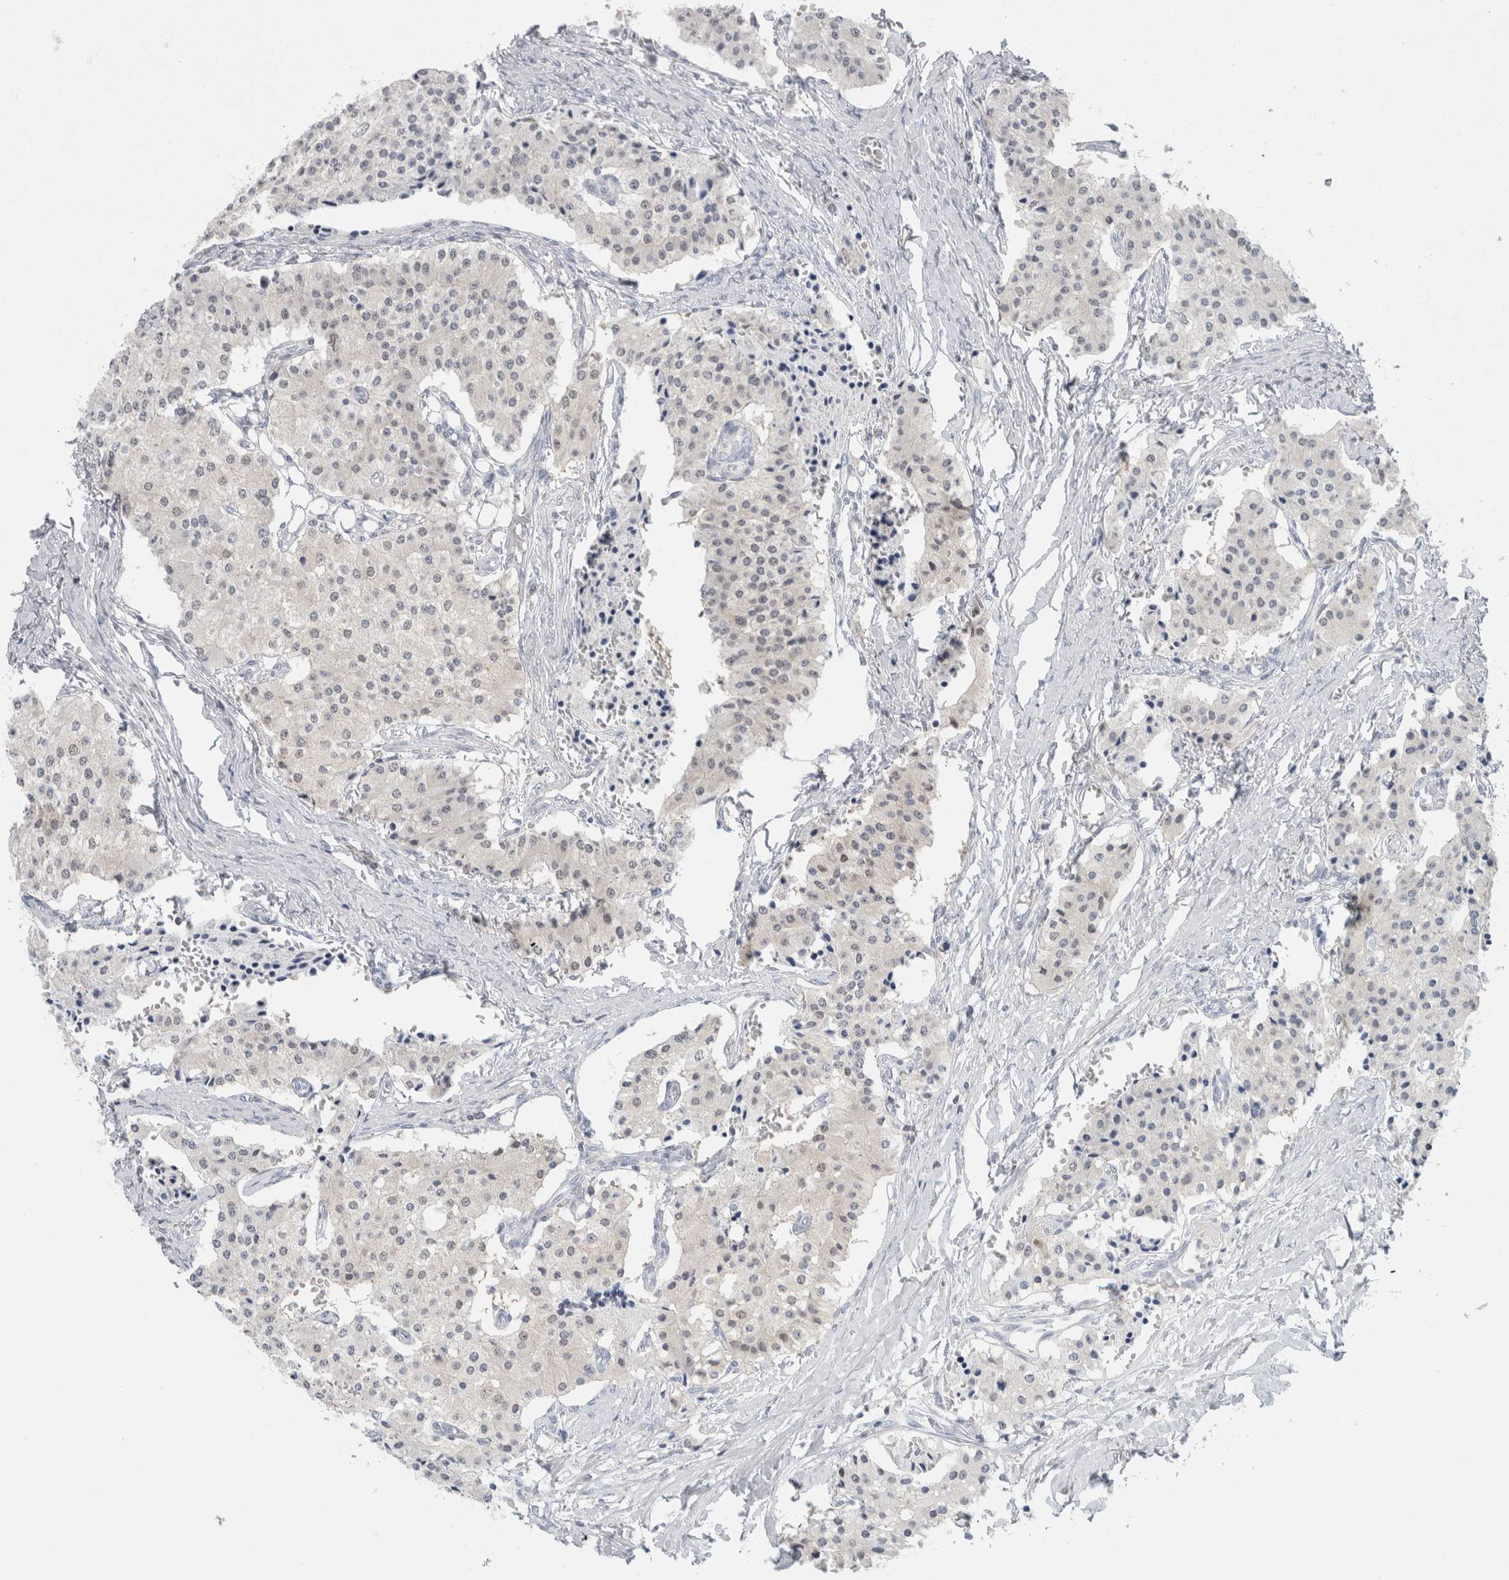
{"staining": {"intensity": "negative", "quantity": "none", "location": "none"}, "tissue": "carcinoid", "cell_type": "Tumor cells", "image_type": "cancer", "snomed": [{"axis": "morphology", "description": "Carcinoid, malignant, NOS"}, {"axis": "topography", "description": "Colon"}], "caption": "Carcinoid (malignant) stained for a protein using immunohistochemistry demonstrates no expression tumor cells.", "gene": "CASP6", "patient": {"sex": "female", "age": 52}}